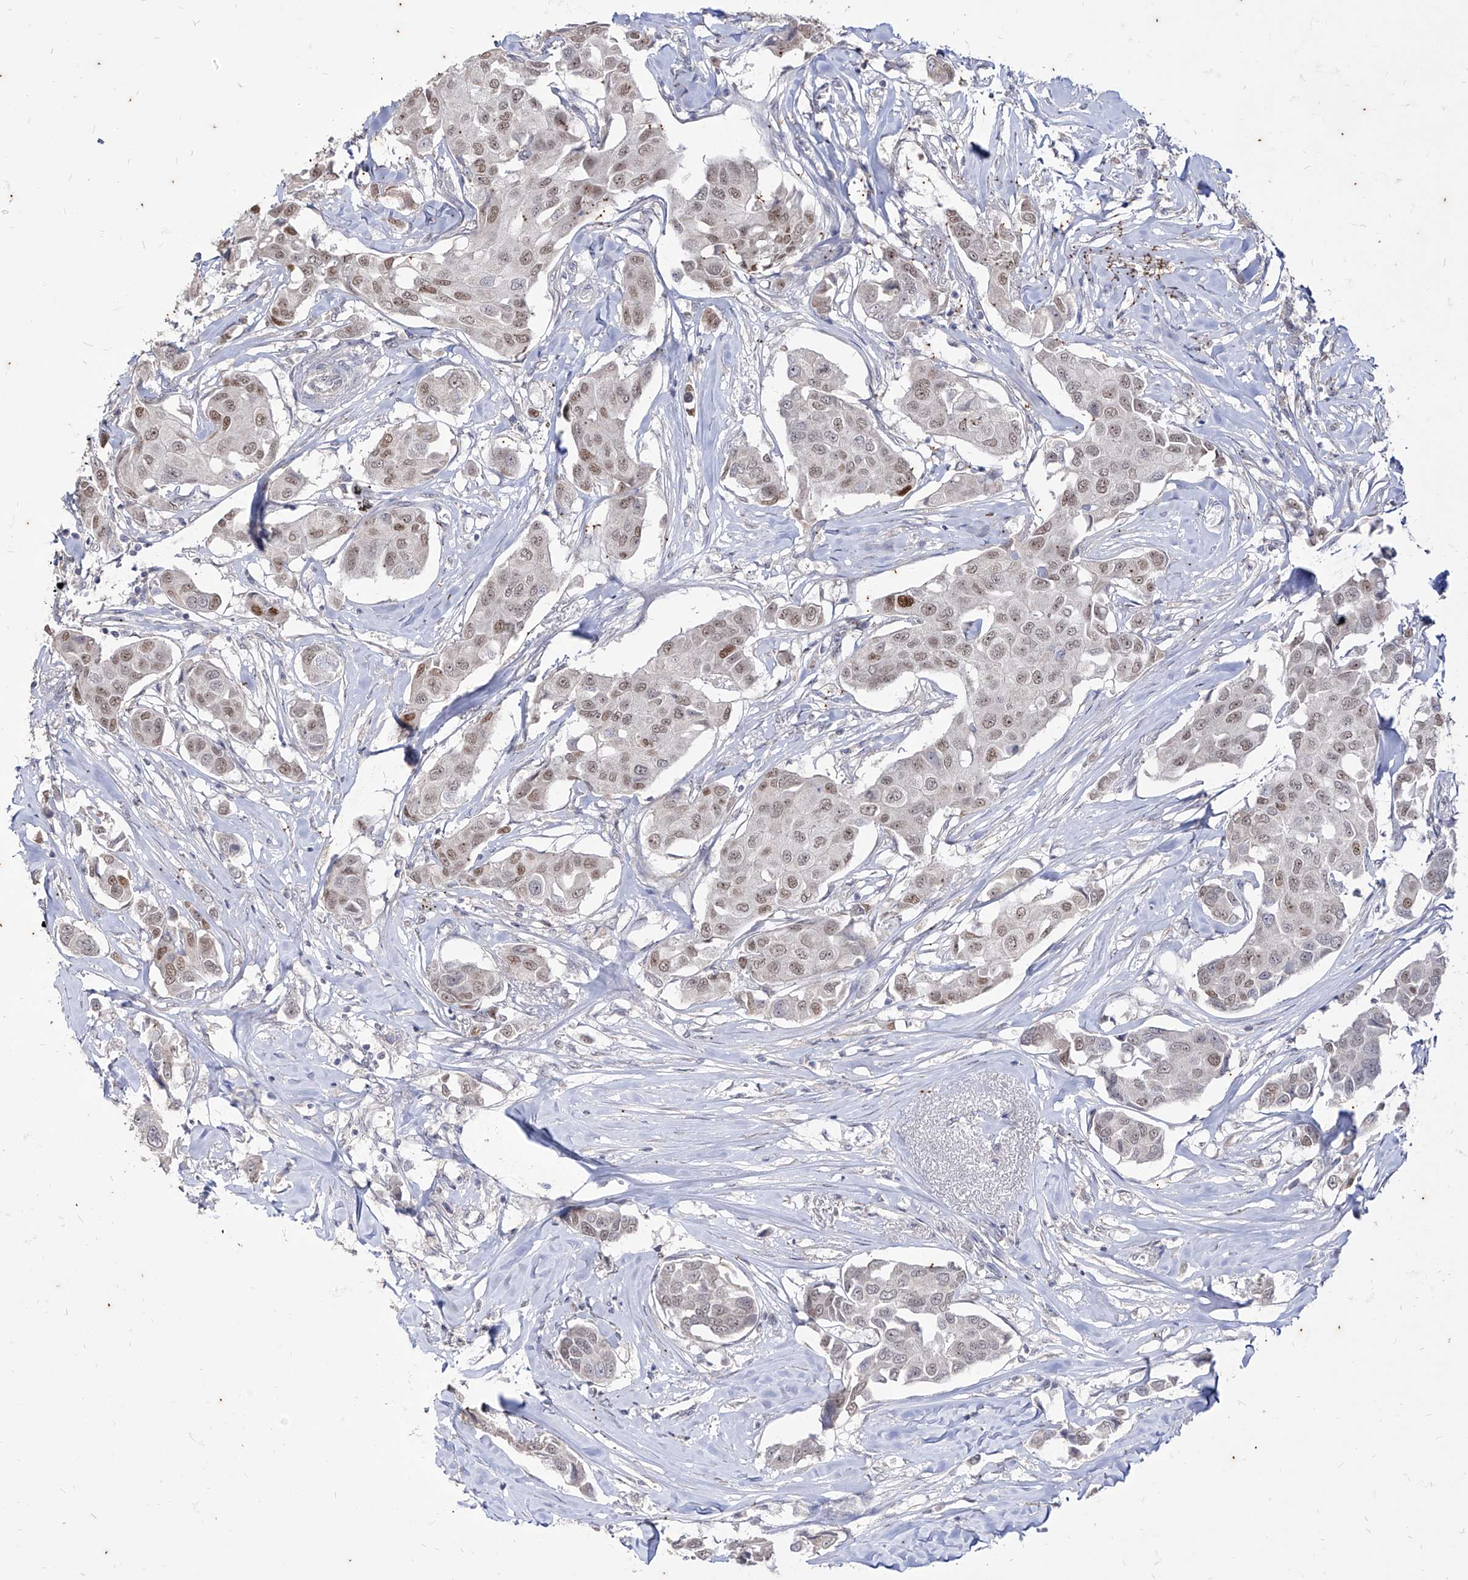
{"staining": {"intensity": "weak", "quantity": ">75%", "location": "nuclear"}, "tissue": "breast cancer", "cell_type": "Tumor cells", "image_type": "cancer", "snomed": [{"axis": "morphology", "description": "Duct carcinoma"}, {"axis": "topography", "description": "Breast"}], "caption": "Breast infiltrating ductal carcinoma tissue exhibits weak nuclear expression in approximately >75% of tumor cells (DAB IHC with brightfield microscopy, high magnification).", "gene": "PHF20L1", "patient": {"sex": "female", "age": 80}}